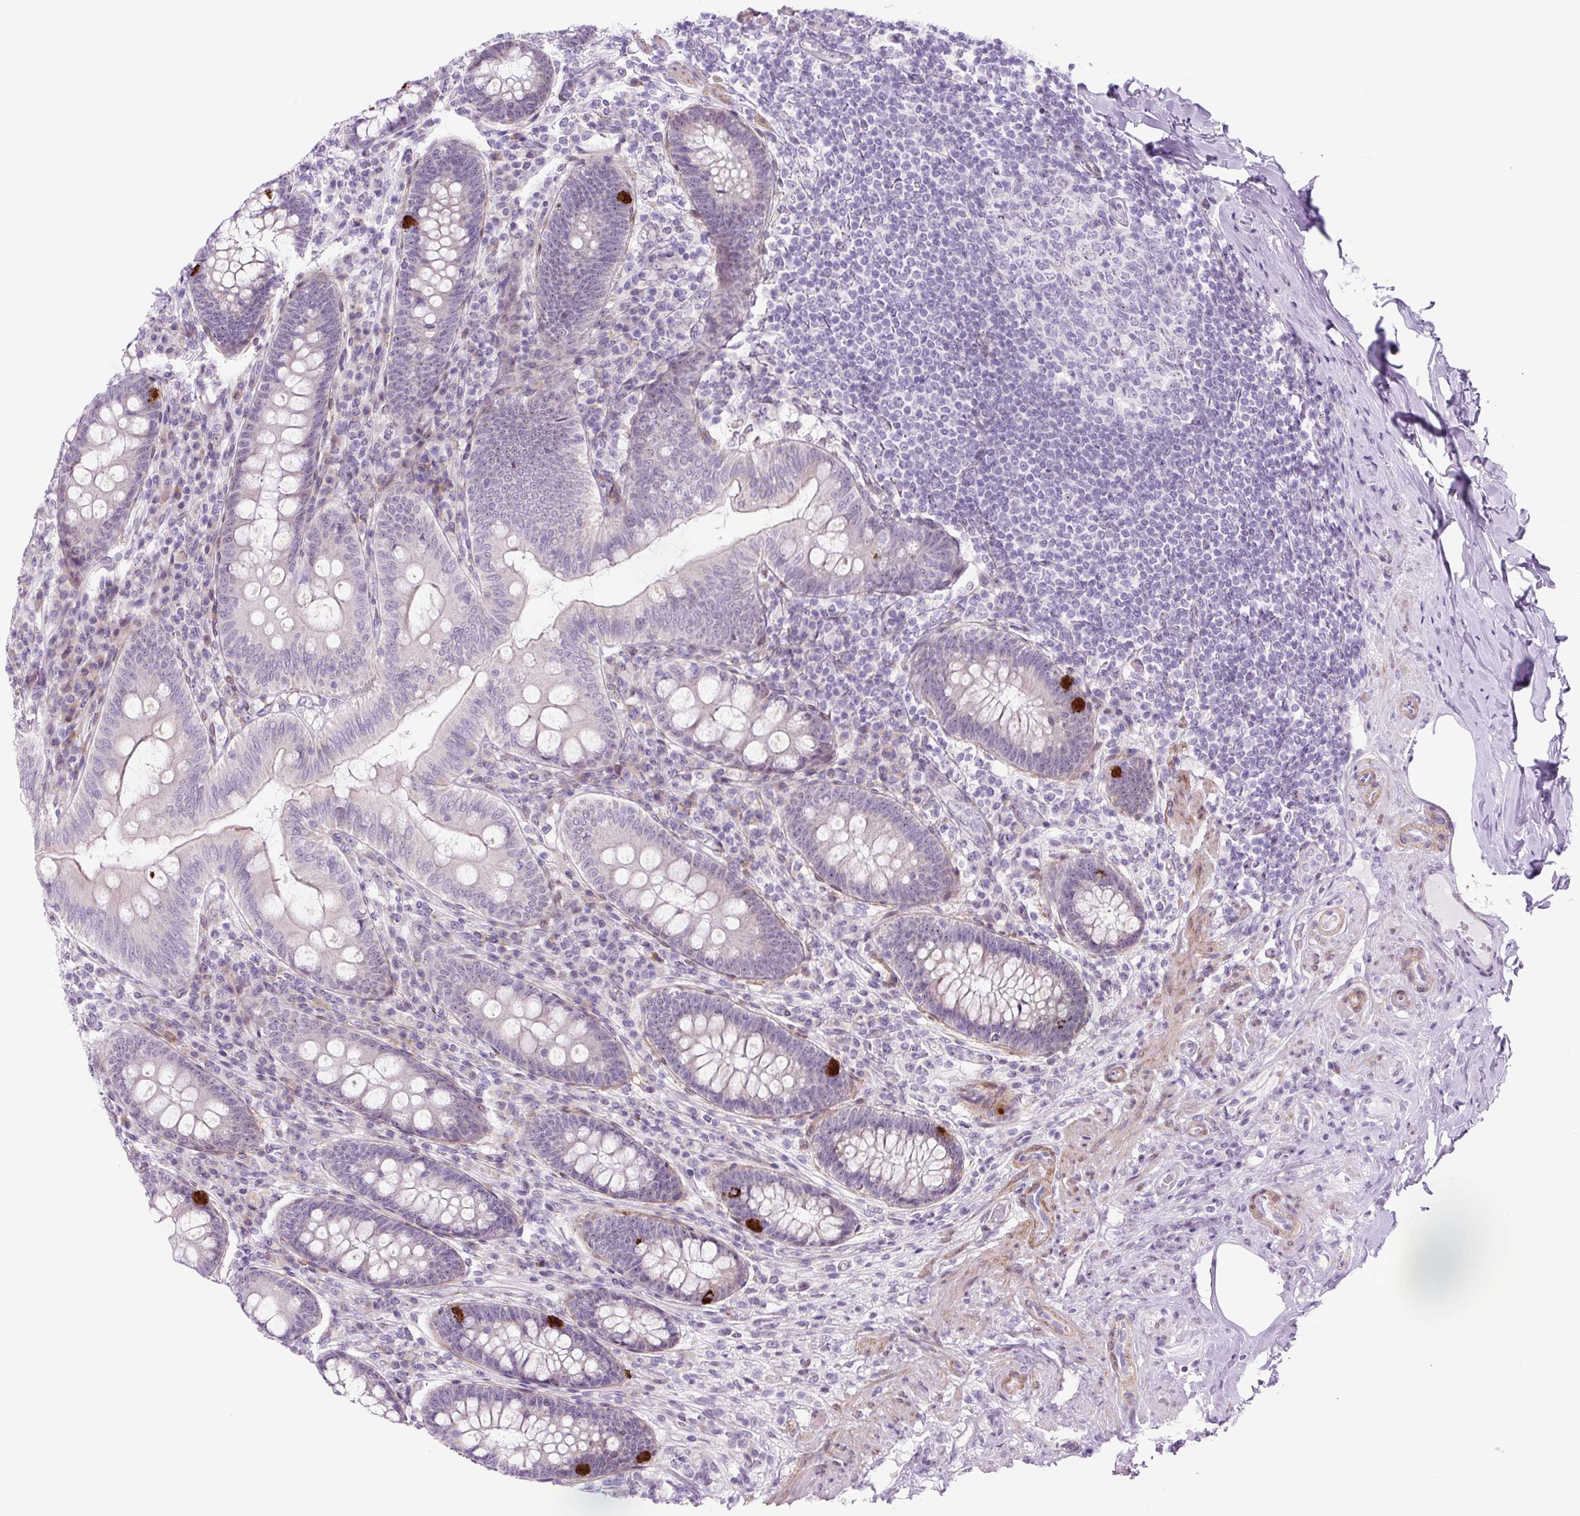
{"staining": {"intensity": "moderate", "quantity": "<25%", "location": "nuclear"}, "tissue": "appendix", "cell_type": "Glandular cells", "image_type": "normal", "snomed": [{"axis": "morphology", "description": "Normal tissue, NOS"}, {"axis": "topography", "description": "Appendix"}], "caption": "IHC of normal human appendix reveals low levels of moderate nuclear expression in about <25% of glandular cells. Nuclei are stained in blue.", "gene": "RRS1", "patient": {"sex": "male", "age": 71}}